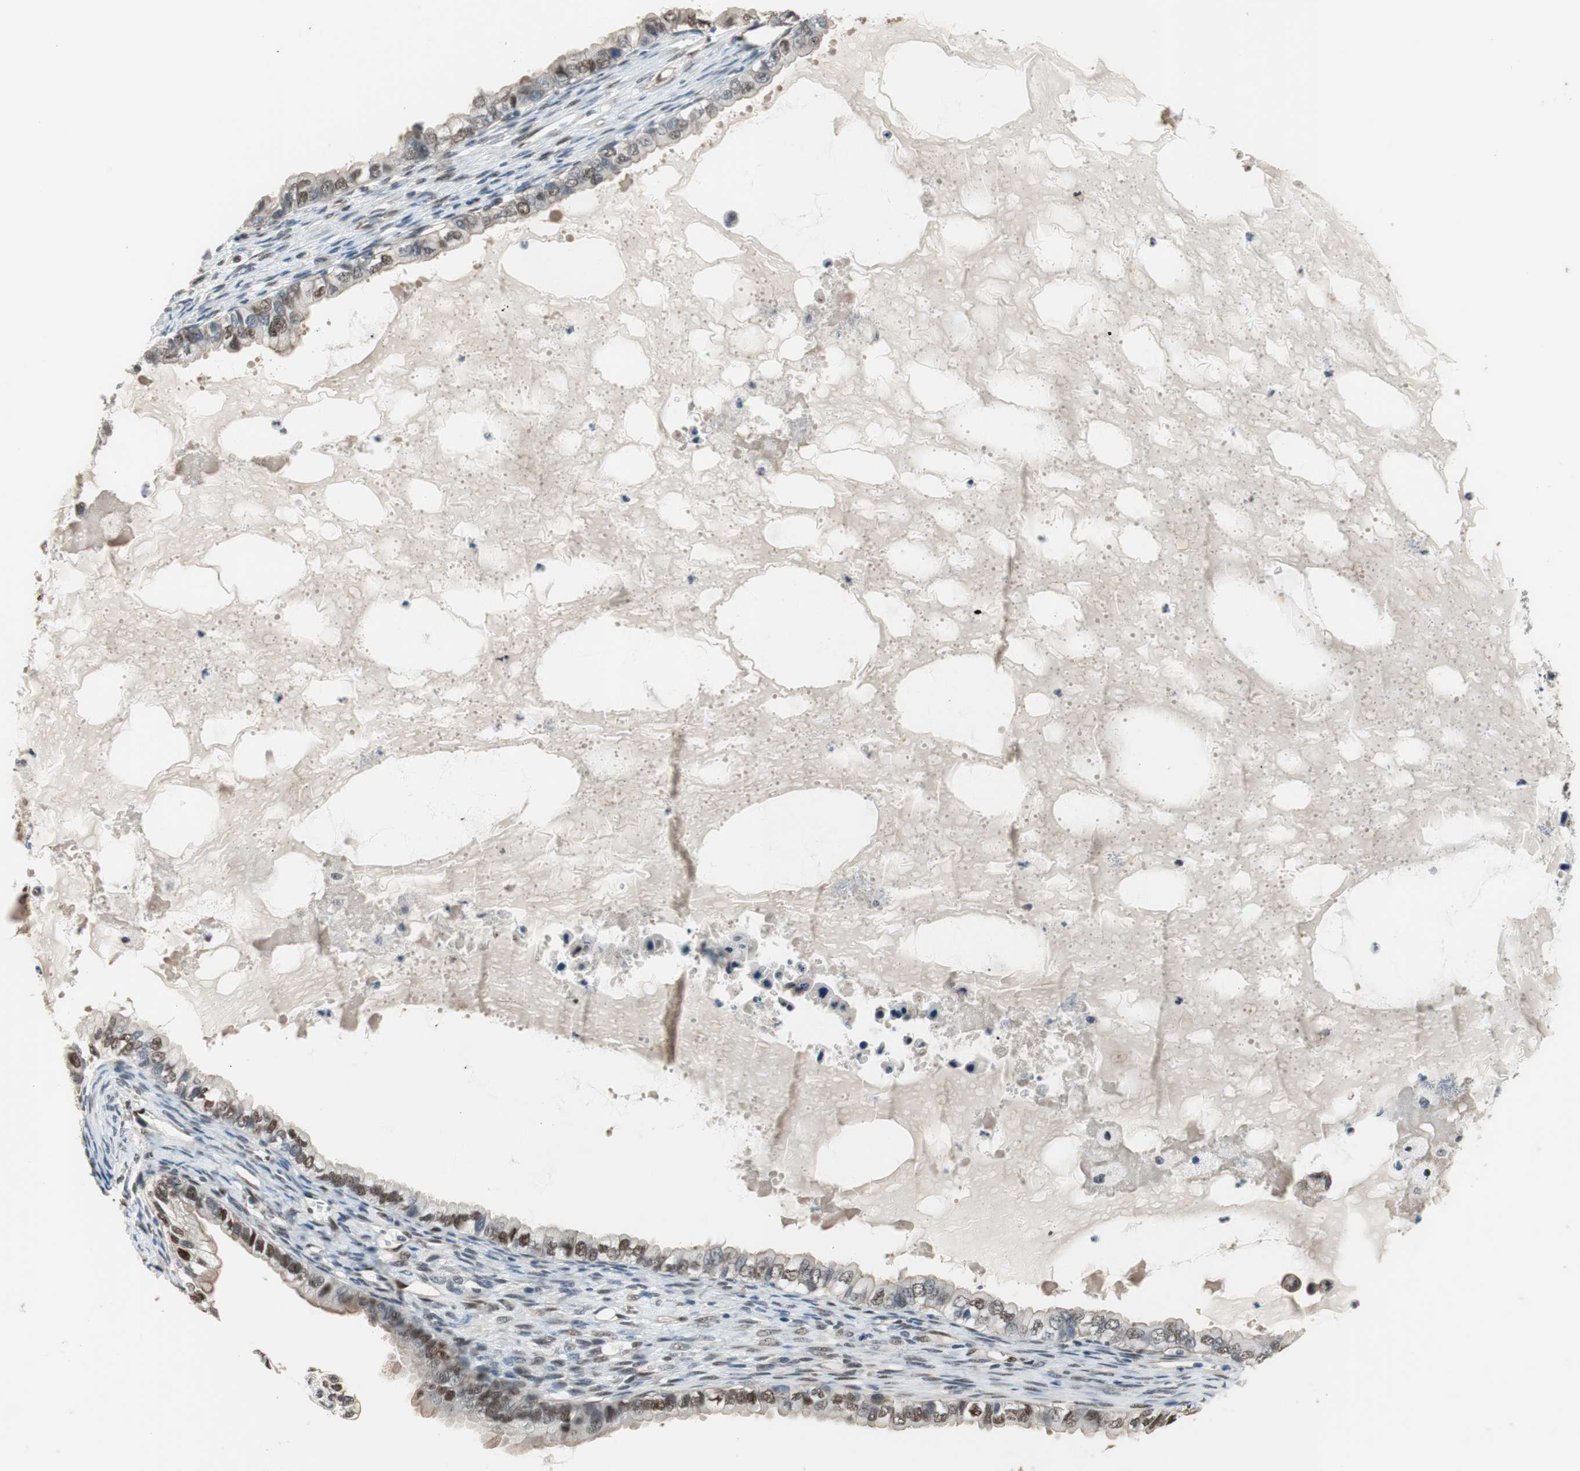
{"staining": {"intensity": "weak", "quantity": "25%-75%", "location": "cytoplasmic/membranous,nuclear"}, "tissue": "ovarian cancer", "cell_type": "Tumor cells", "image_type": "cancer", "snomed": [{"axis": "morphology", "description": "Cystadenocarcinoma, mucinous, NOS"}, {"axis": "topography", "description": "Ovary"}], "caption": "A low amount of weak cytoplasmic/membranous and nuclear staining is appreciated in about 25%-75% of tumor cells in ovarian cancer (mucinous cystadenocarcinoma) tissue.", "gene": "PML", "patient": {"sex": "female", "age": 80}}